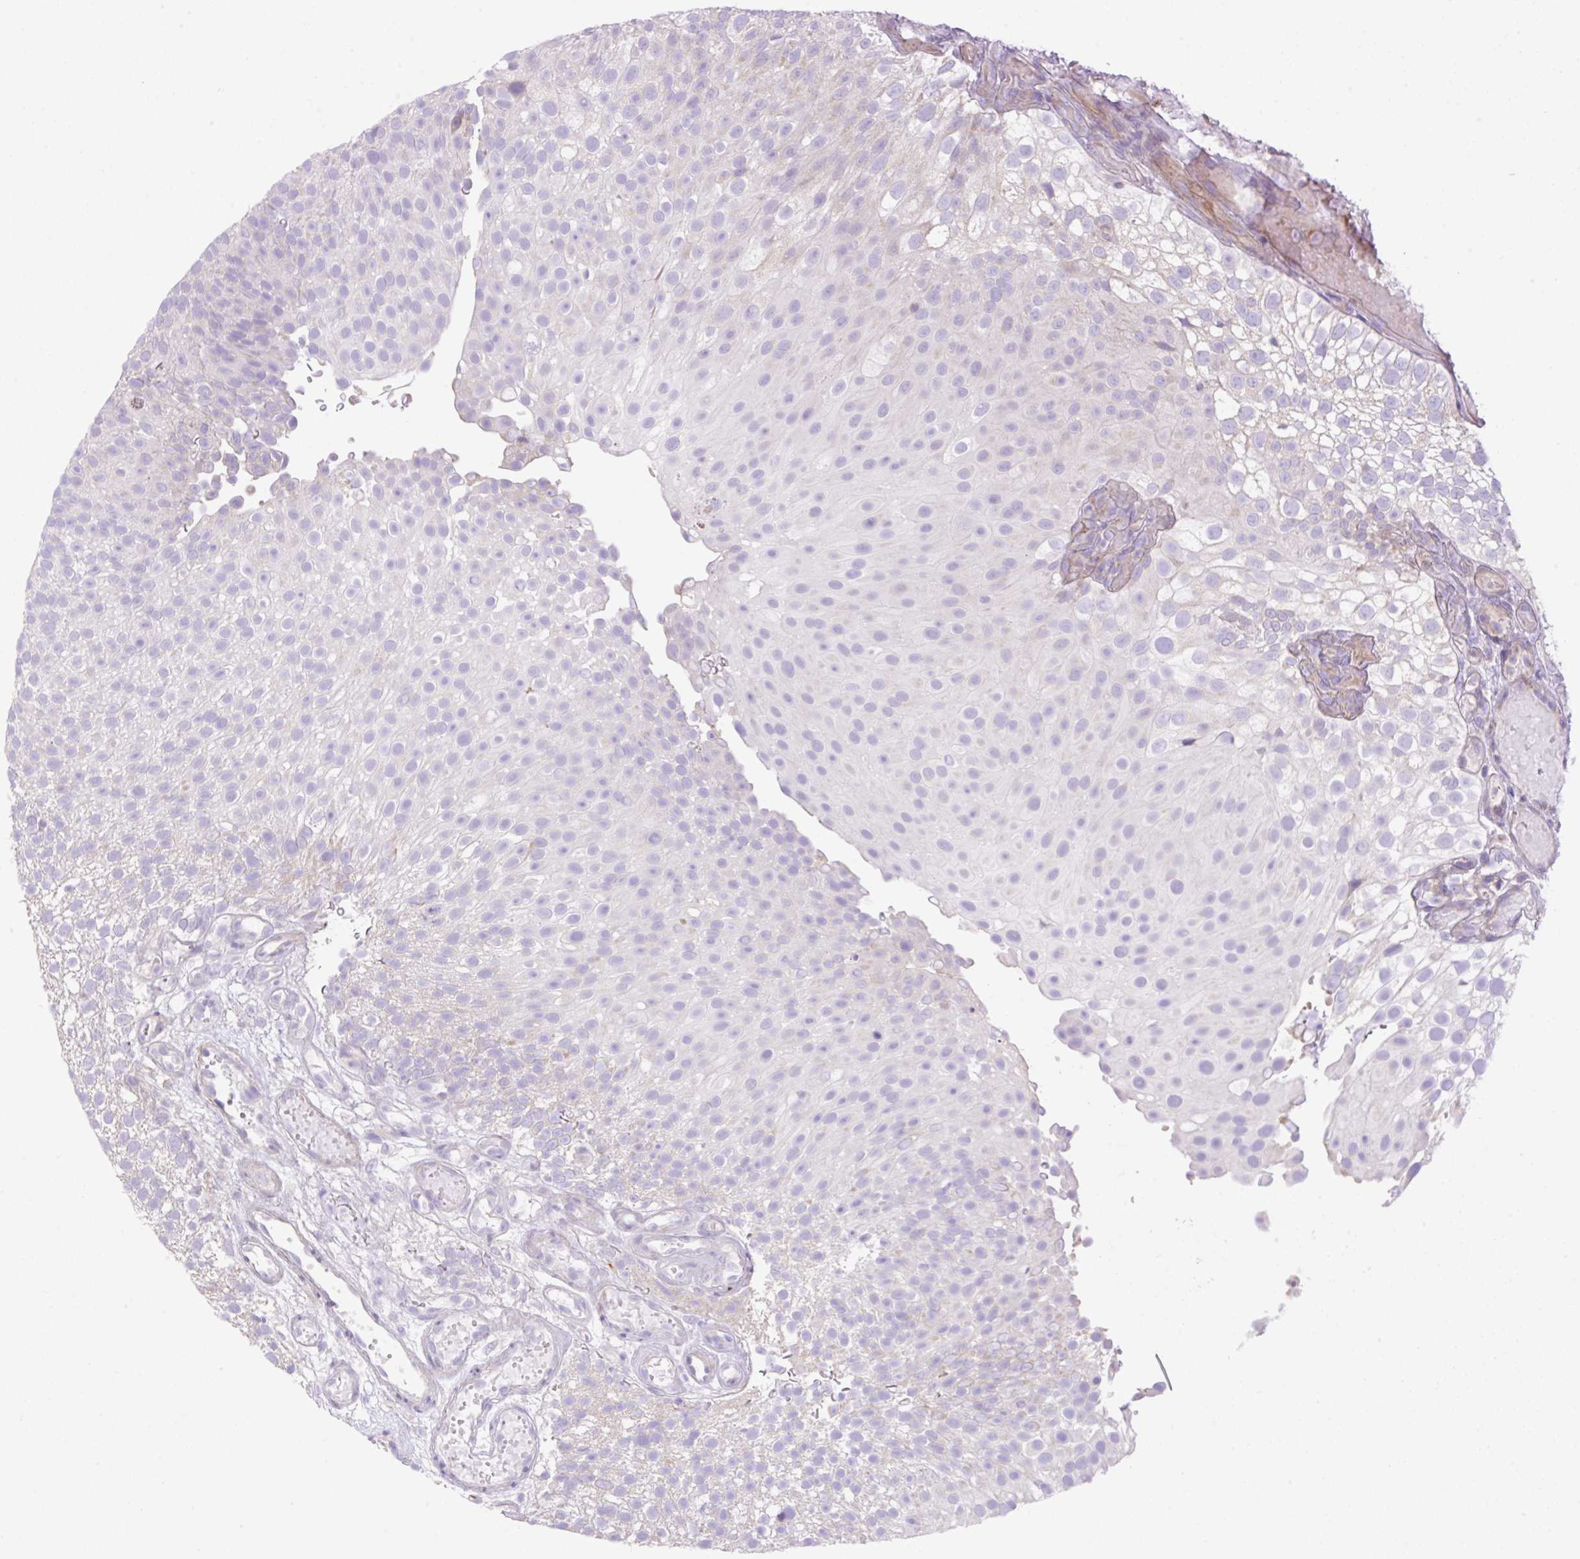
{"staining": {"intensity": "negative", "quantity": "none", "location": "none"}, "tissue": "urothelial cancer", "cell_type": "Tumor cells", "image_type": "cancer", "snomed": [{"axis": "morphology", "description": "Urothelial carcinoma, Low grade"}, {"axis": "topography", "description": "Urinary bladder"}], "caption": "An image of human urothelial carcinoma (low-grade) is negative for staining in tumor cells. The staining is performed using DAB (3,3'-diaminobenzidine) brown chromogen with nuclei counter-stained in using hematoxylin.", "gene": "VPS25", "patient": {"sex": "male", "age": 78}}